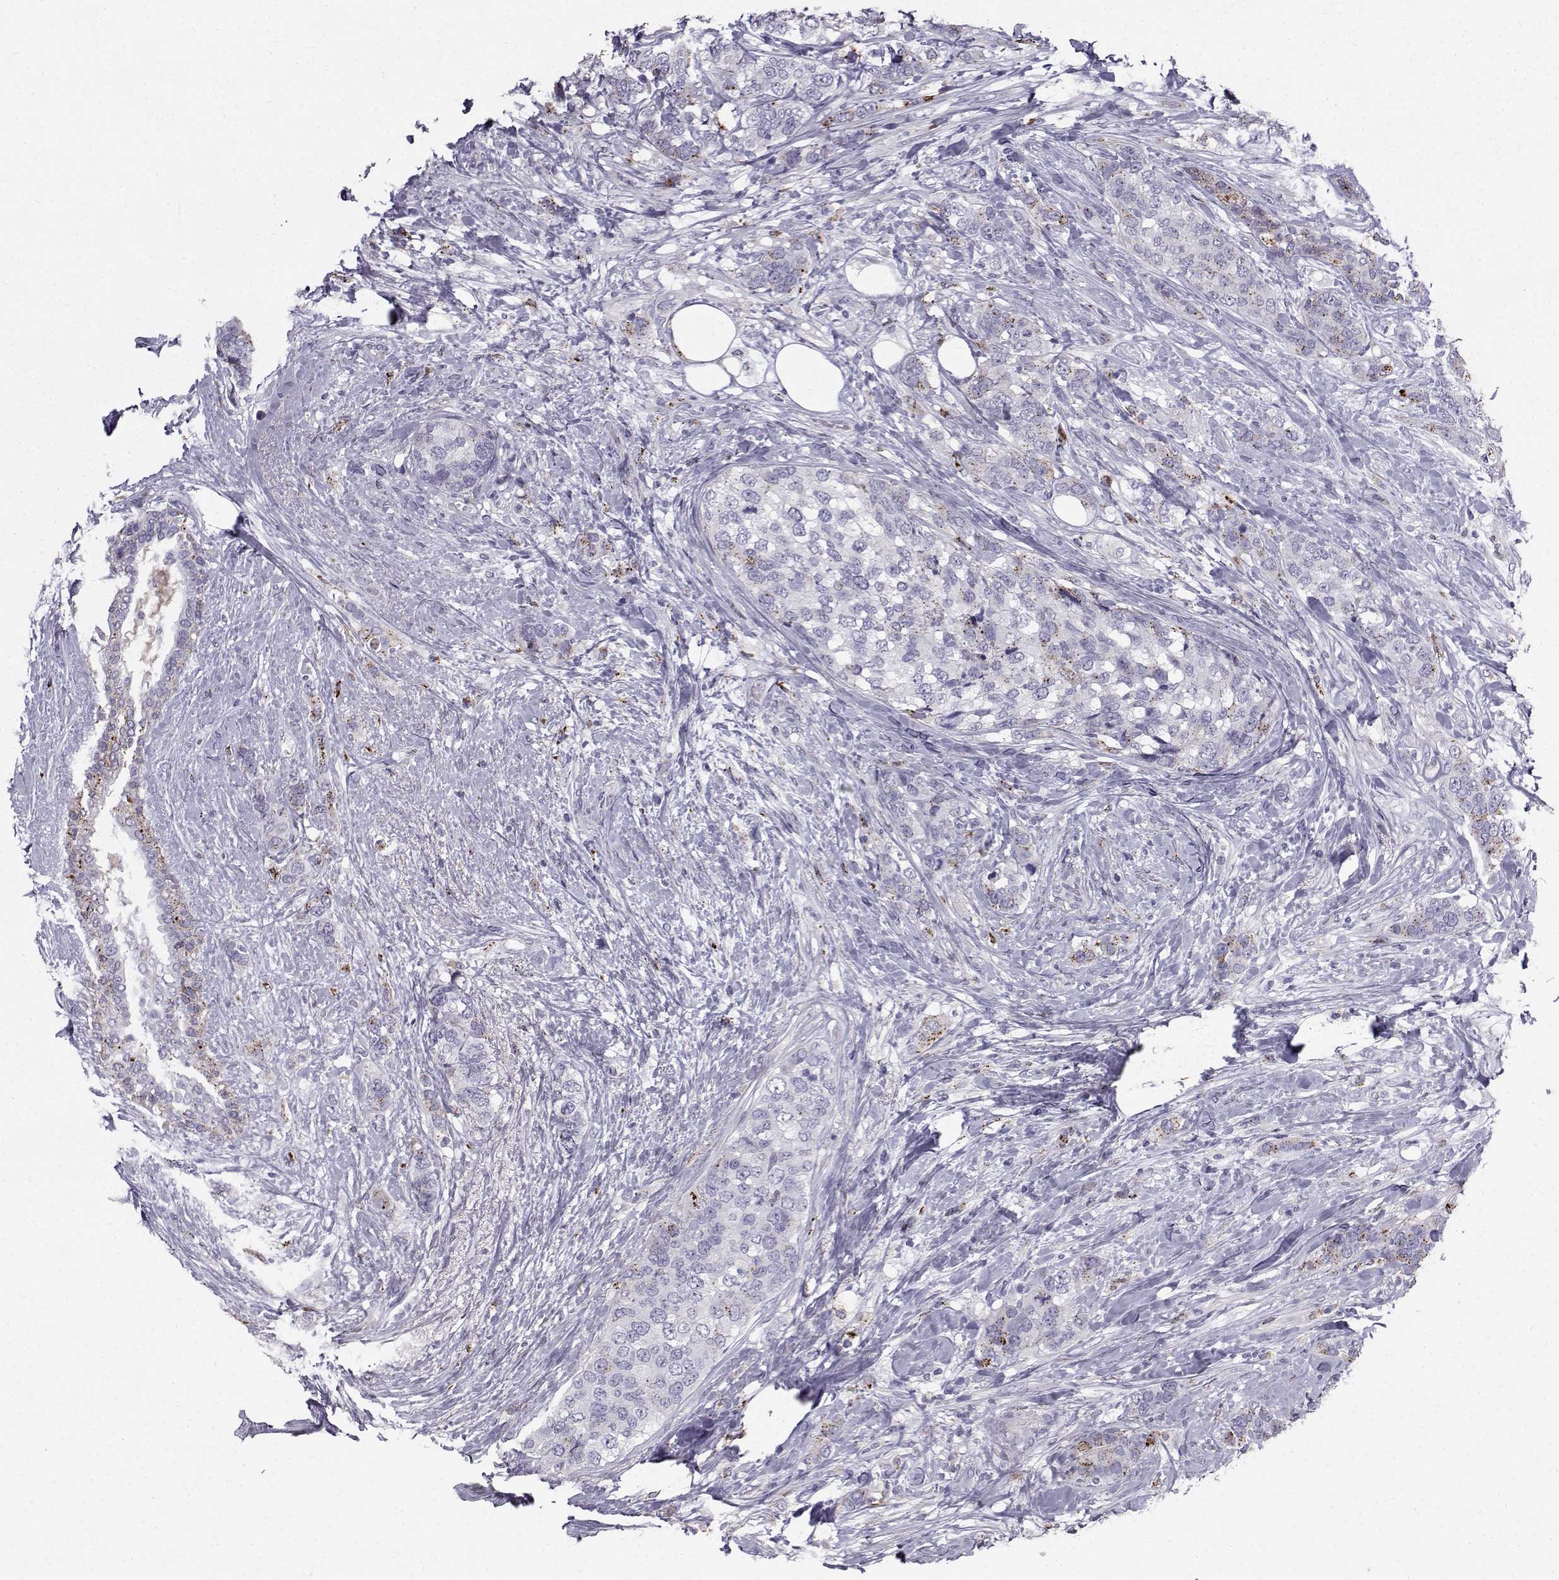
{"staining": {"intensity": "moderate", "quantity": "<25%", "location": "cytoplasmic/membranous"}, "tissue": "breast cancer", "cell_type": "Tumor cells", "image_type": "cancer", "snomed": [{"axis": "morphology", "description": "Lobular carcinoma"}, {"axis": "topography", "description": "Breast"}], "caption": "Human breast lobular carcinoma stained with a brown dye displays moderate cytoplasmic/membranous positive expression in approximately <25% of tumor cells.", "gene": "CALCR", "patient": {"sex": "female", "age": 59}}